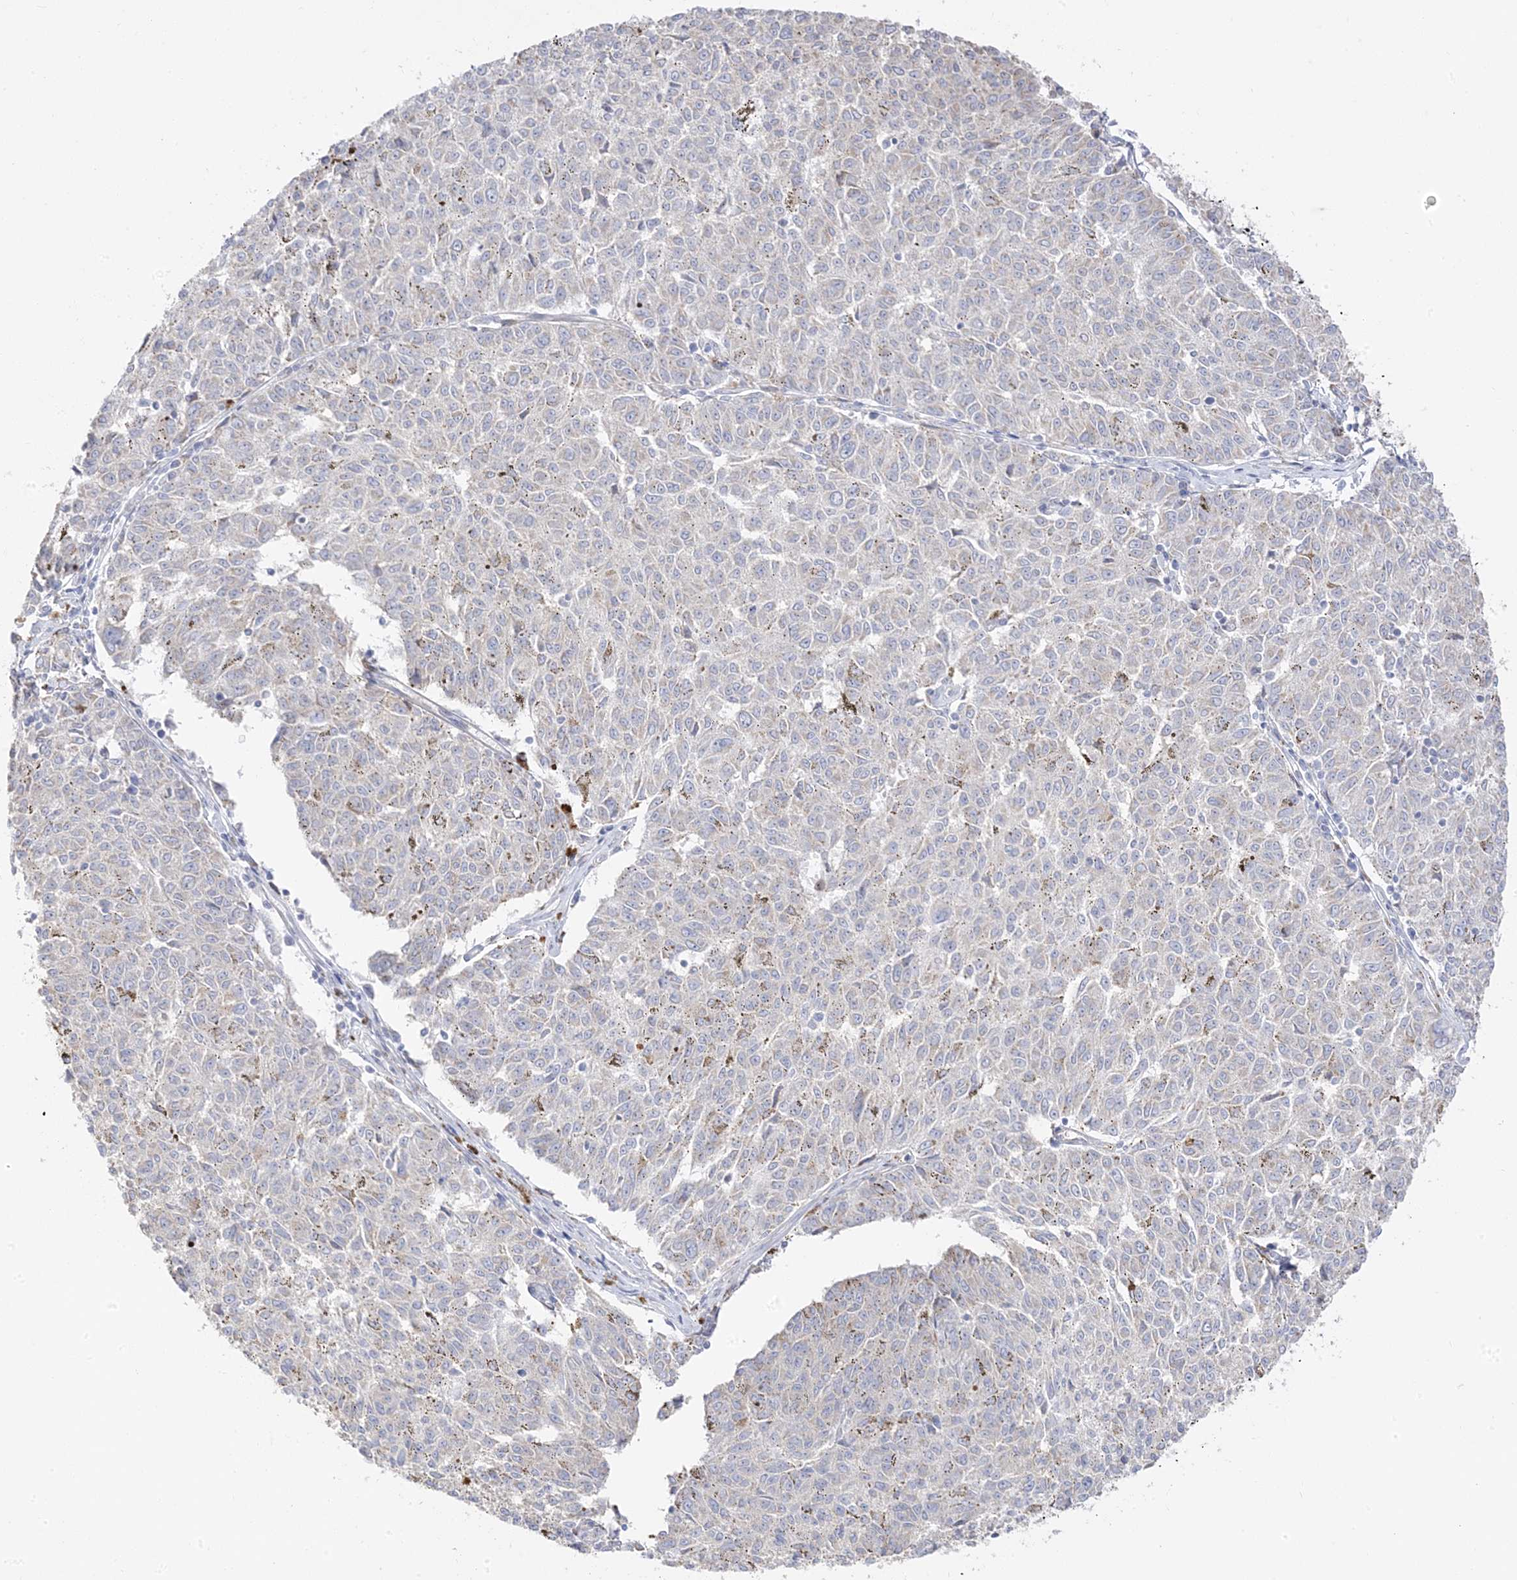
{"staining": {"intensity": "negative", "quantity": "none", "location": "none"}, "tissue": "melanoma", "cell_type": "Tumor cells", "image_type": "cancer", "snomed": [{"axis": "morphology", "description": "Malignant melanoma, NOS"}, {"axis": "topography", "description": "Skin"}], "caption": "The immunohistochemistry (IHC) histopathology image has no significant staining in tumor cells of melanoma tissue.", "gene": "TRANK1", "patient": {"sex": "female", "age": 72}}